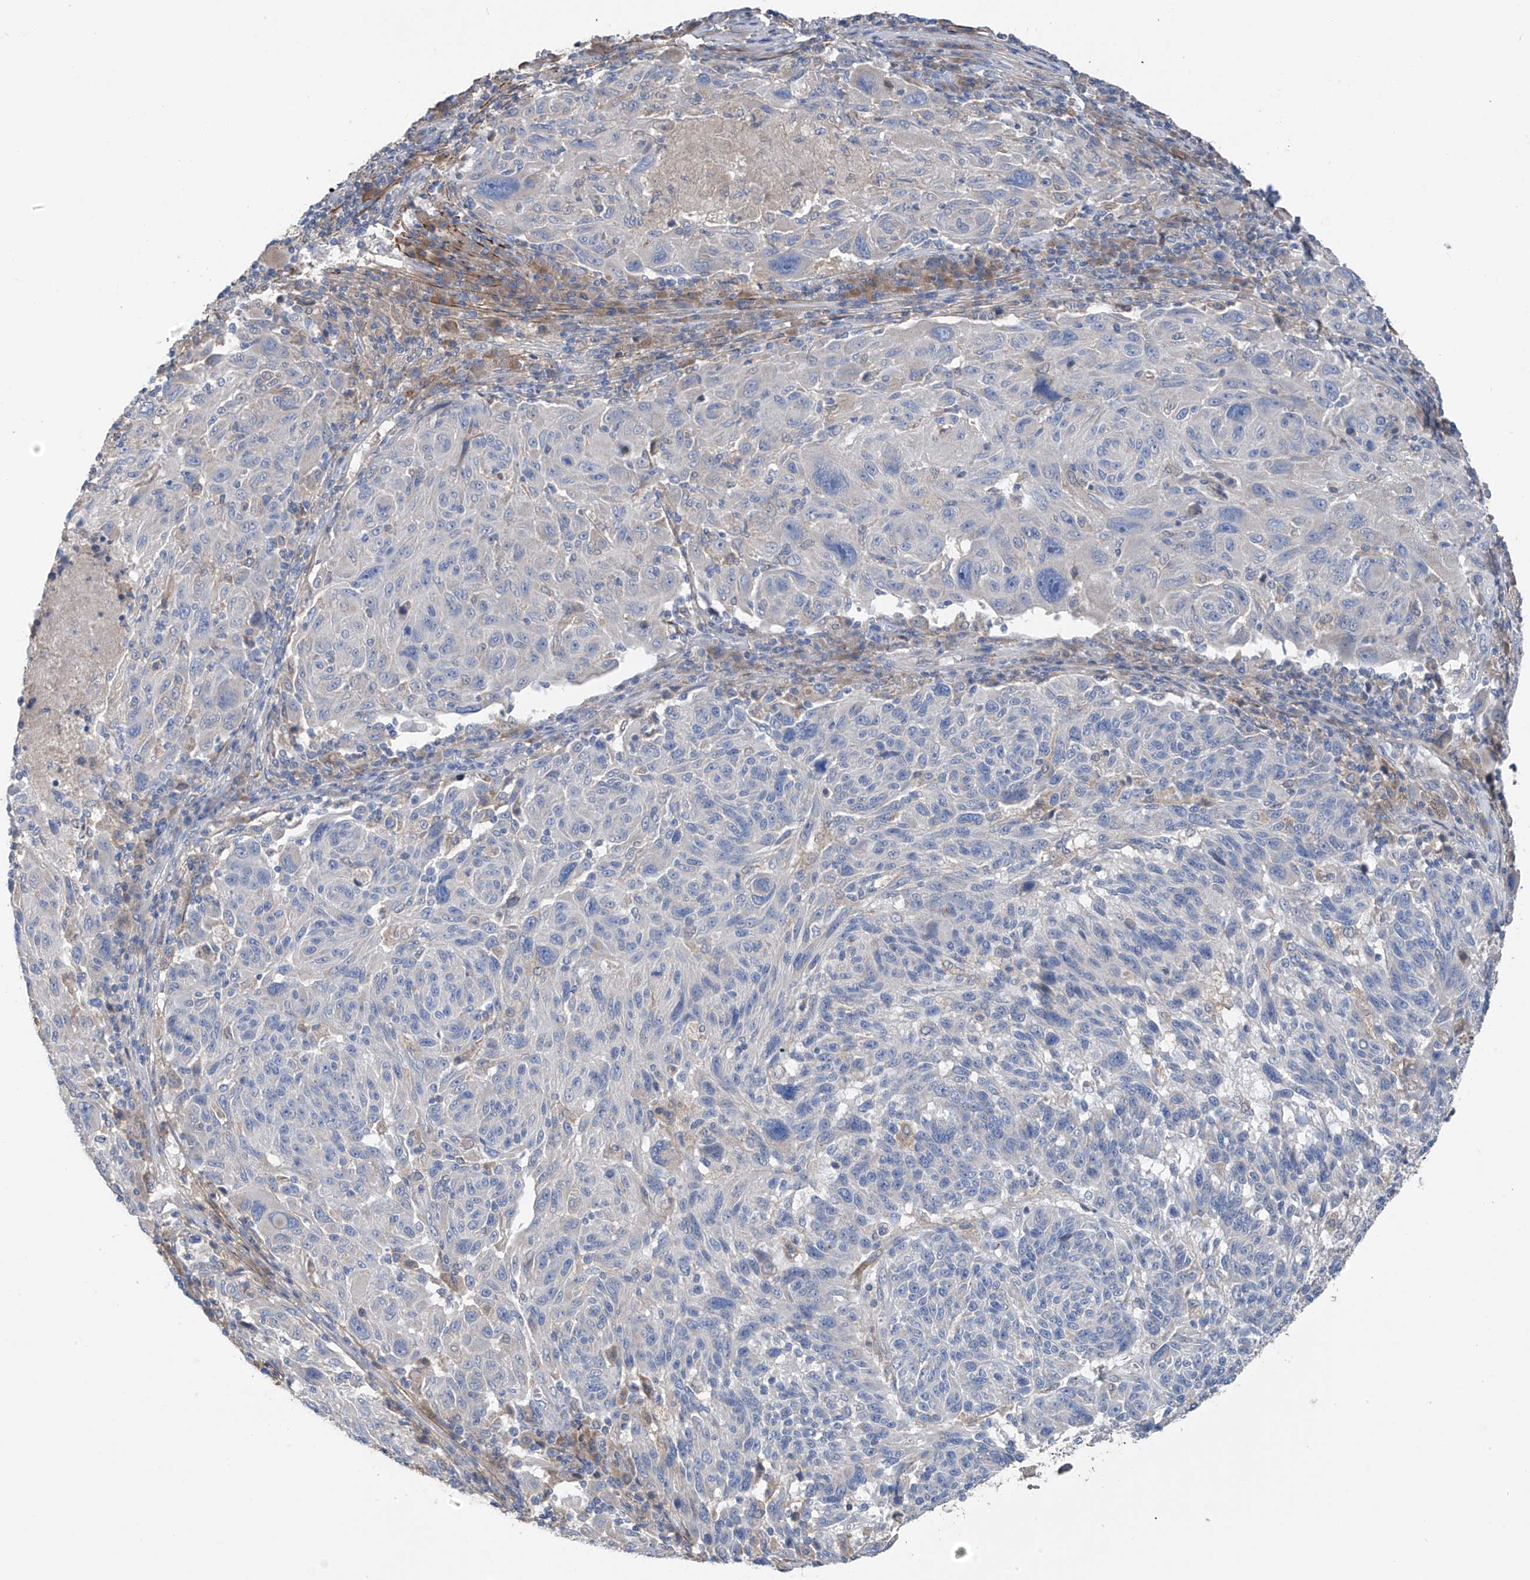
{"staining": {"intensity": "negative", "quantity": "none", "location": "none"}, "tissue": "melanoma", "cell_type": "Tumor cells", "image_type": "cancer", "snomed": [{"axis": "morphology", "description": "Malignant melanoma, NOS"}, {"axis": "topography", "description": "Skin"}], "caption": "High magnification brightfield microscopy of malignant melanoma stained with DAB (3,3'-diaminobenzidine) (brown) and counterstained with hematoxylin (blue): tumor cells show no significant positivity.", "gene": "GALNTL6", "patient": {"sex": "male", "age": 53}}